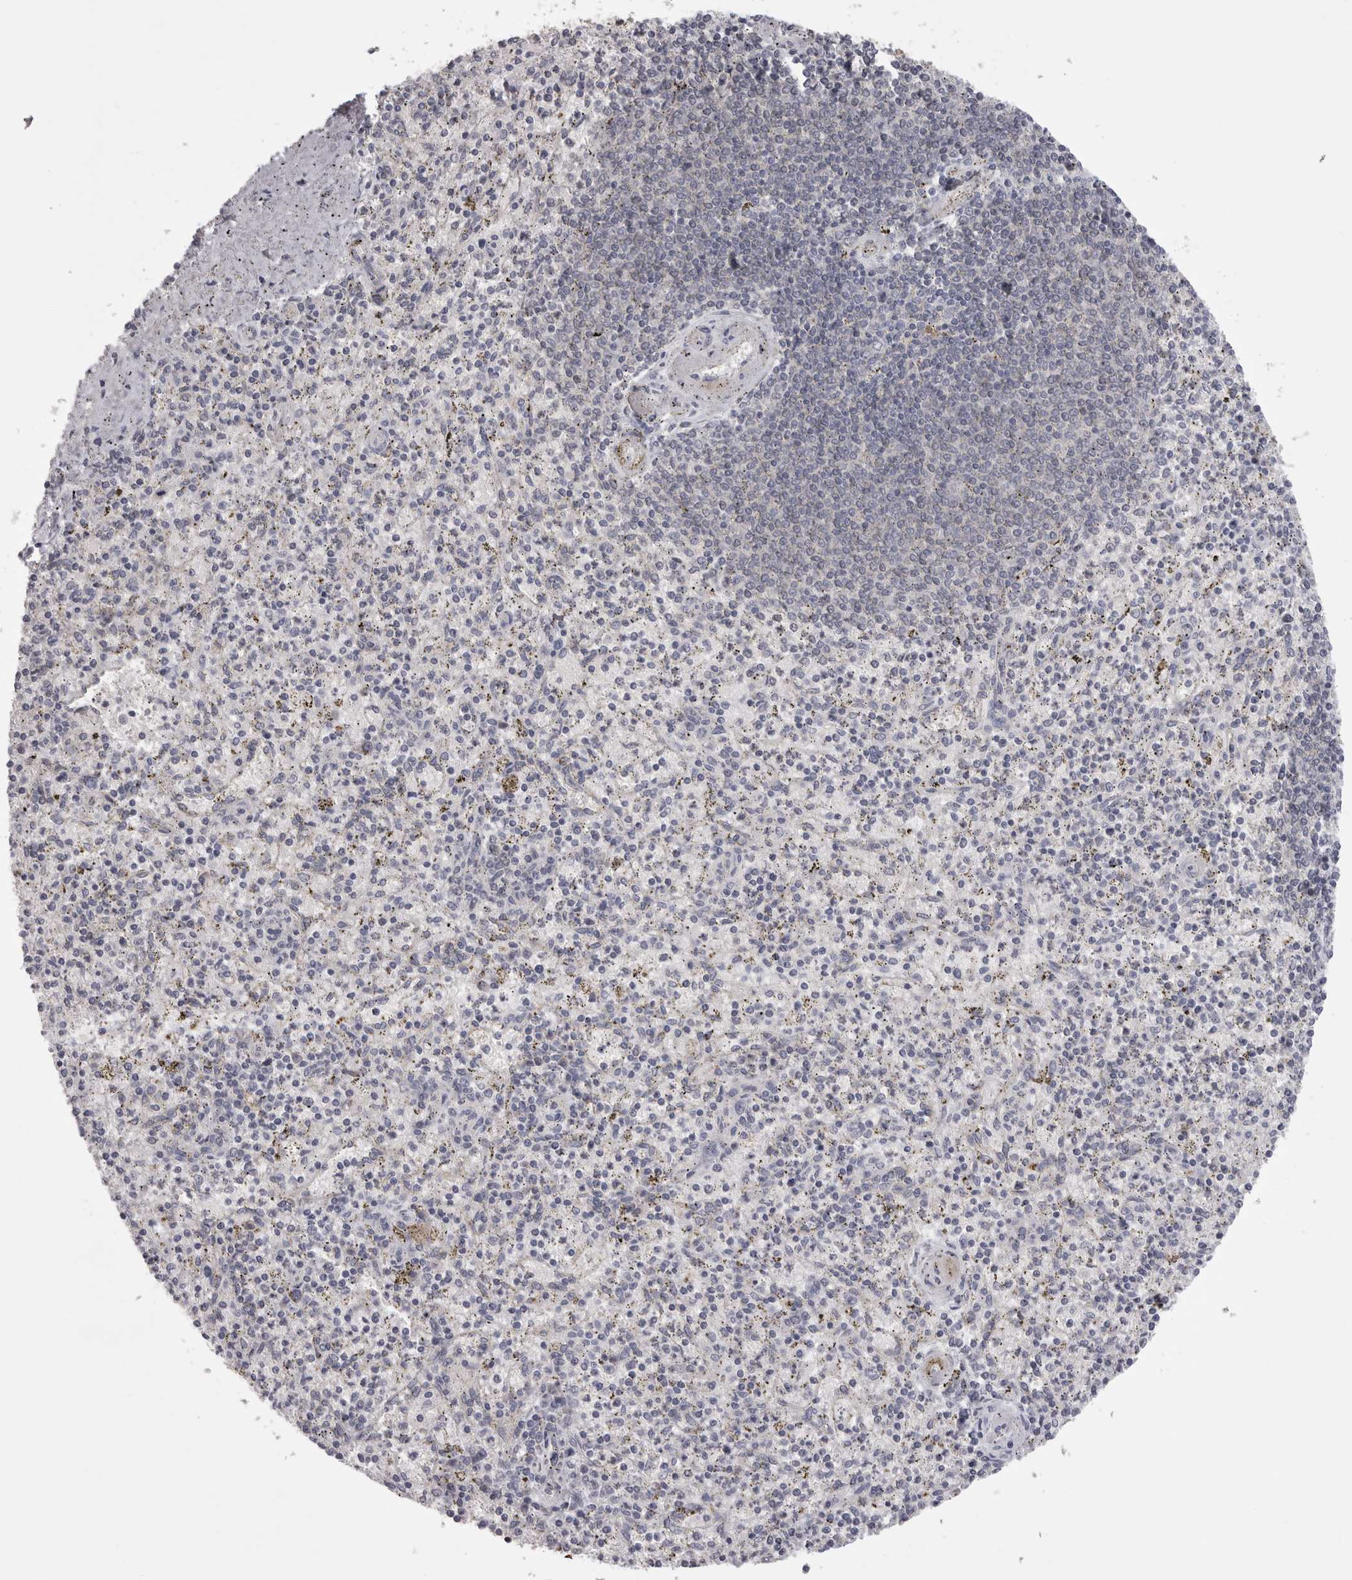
{"staining": {"intensity": "negative", "quantity": "none", "location": "none"}, "tissue": "spleen", "cell_type": "Cells in red pulp", "image_type": "normal", "snomed": [{"axis": "morphology", "description": "Normal tissue, NOS"}, {"axis": "topography", "description": "Spleen"}], "caption": "Immunohistochemical staining of unremarkable human spleen reveals no significant positivity in cells in red pulp.", "gene": "SAA4", "patient": {"sex": "male", "age": 72}}